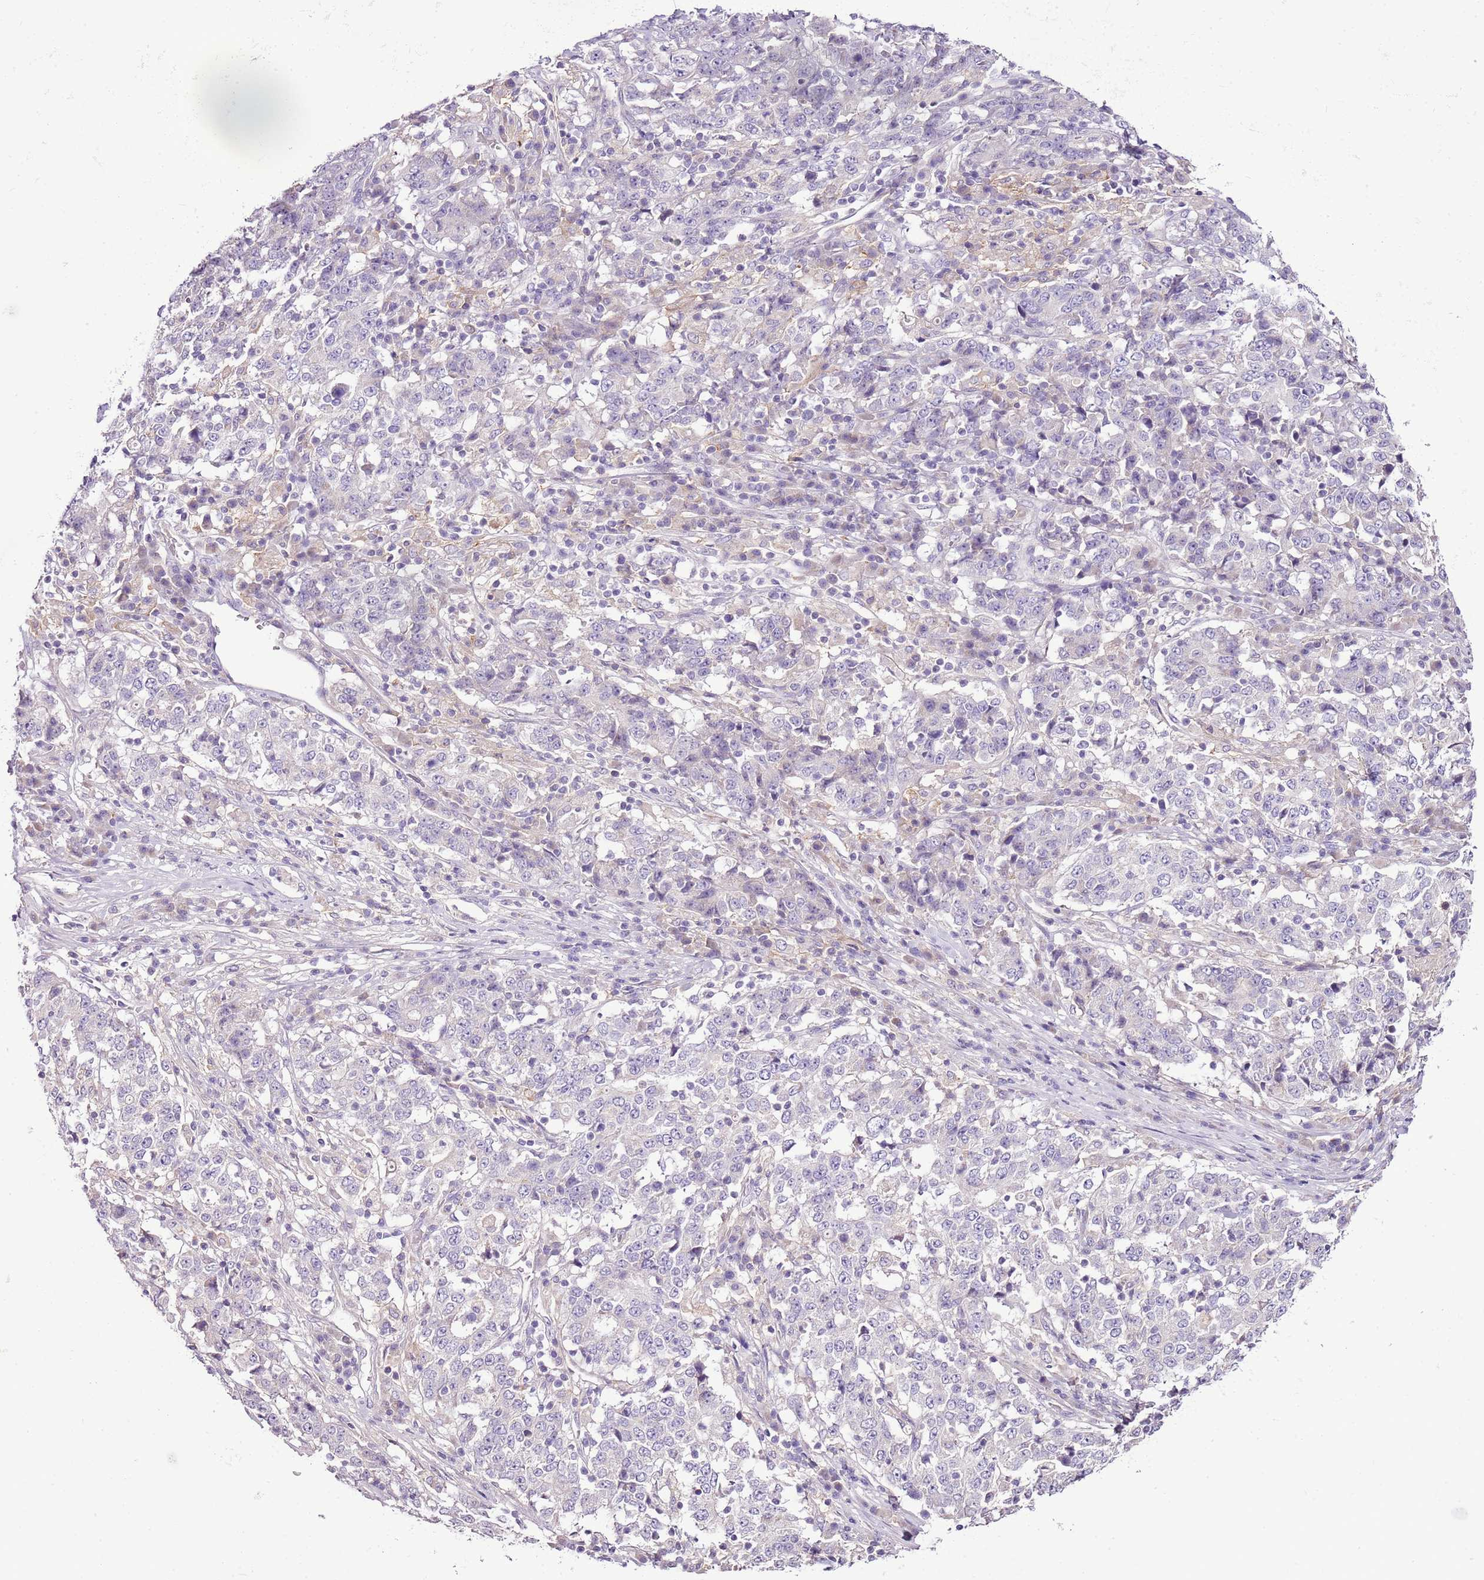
{"staining": {"intensity": "negative", "quantity": "none", "location": "none"}, "tissue": "stomach cancer", "cell_type": "Tumor cells", "image_type": "cancer", "snomed": [{"axis": "morphology", "description": "Adenocarcinoma, NOS"}, {"axis": "topography", "description": "Stomach"}], "caption": "This is an immunohistochemistry (IHC) image of human adenocarcinoma (stomach). There is no expression in tumor cells.", "gene": "CMKLR1", "patient": {"sex": "male", "age": 59}}